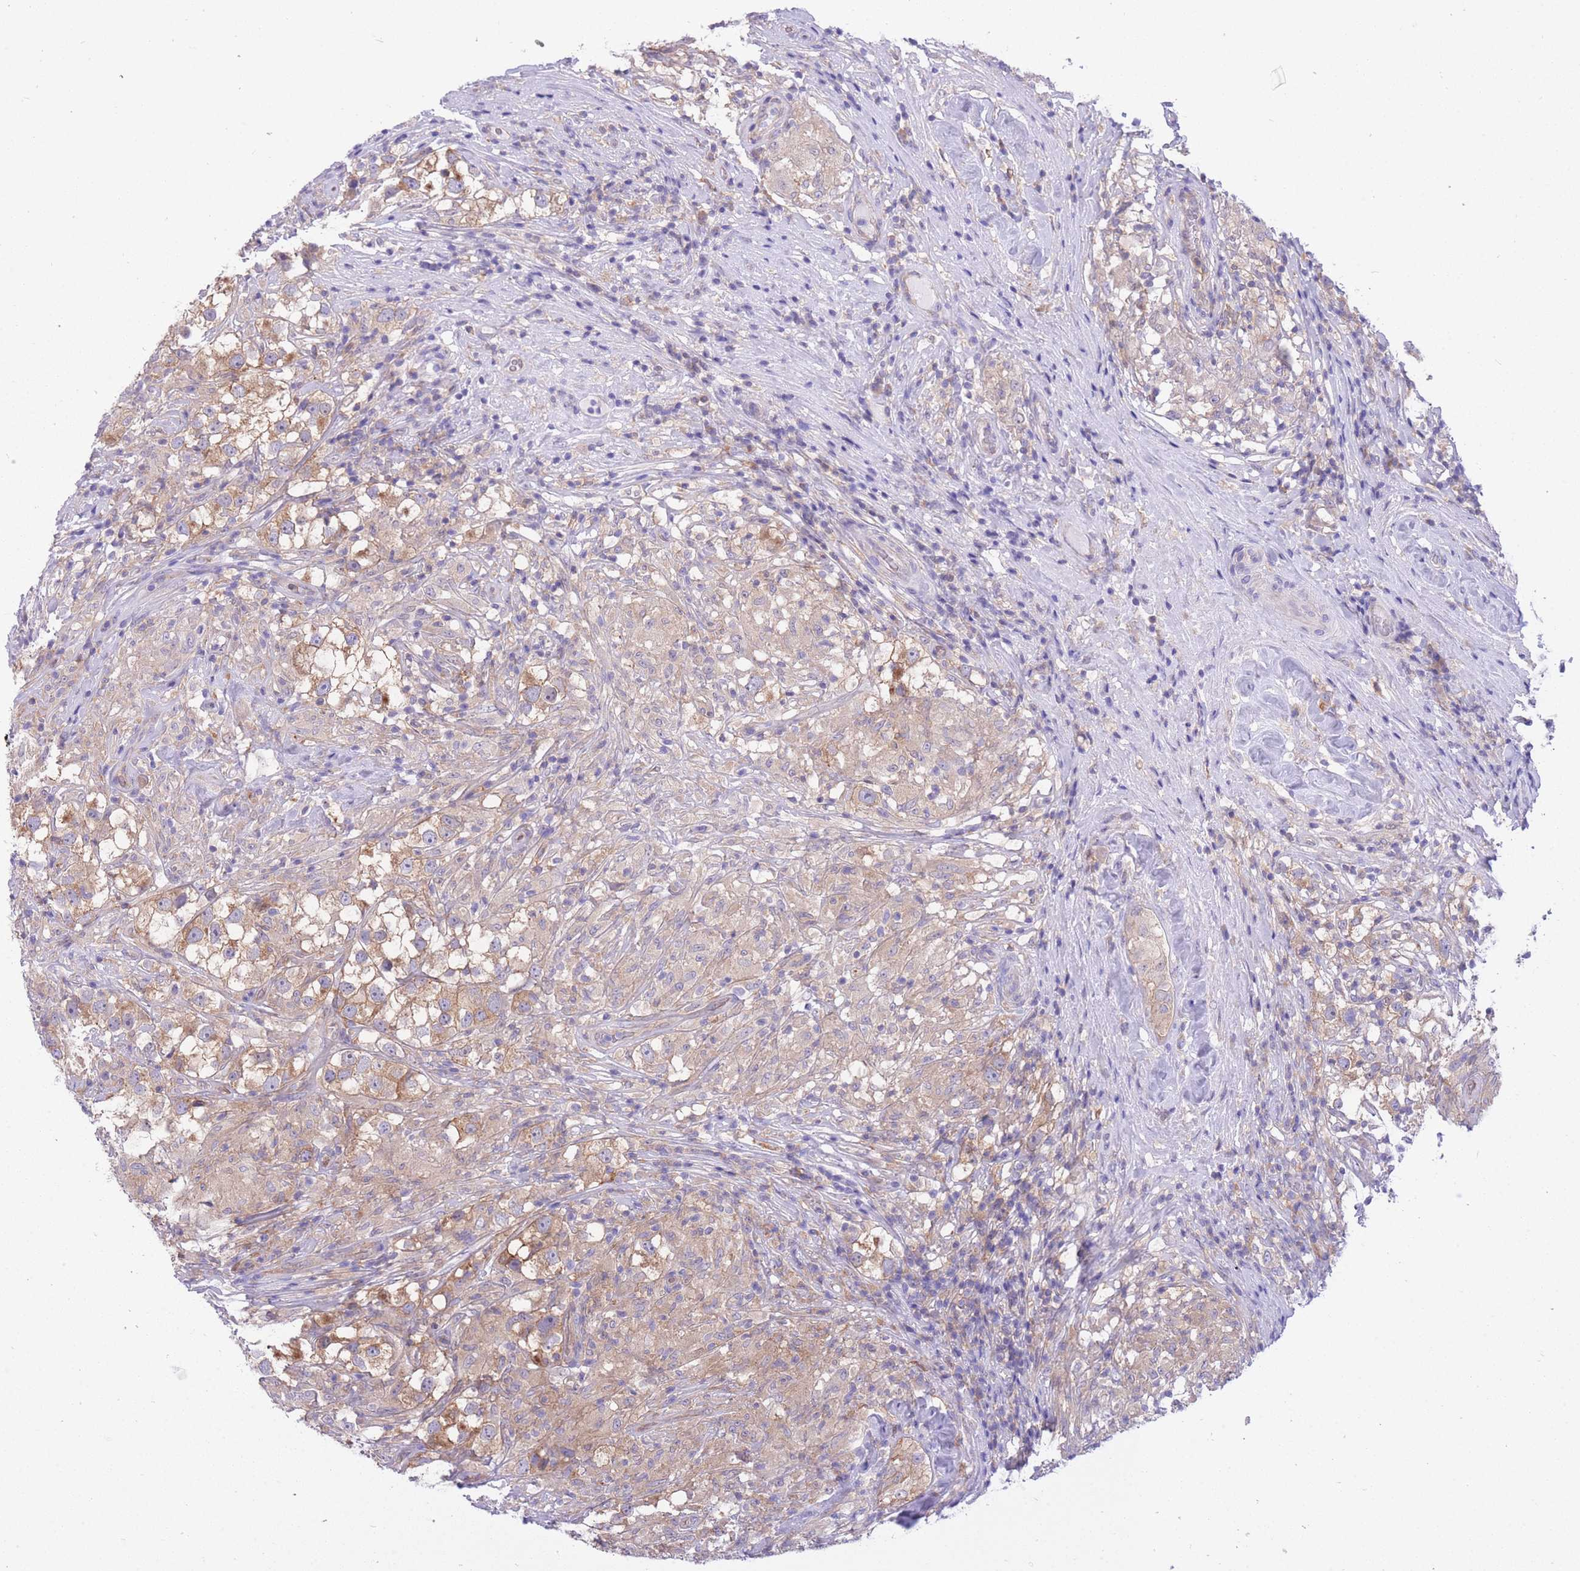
{"staining": {"intensity": "weak", "quantity": ">75%", "location": "cytoplasmic/membranous"}, "tissue": "testis cancer", "cell_type": "Tumor cells", "image_type": "cancer", "snomed": [{"axis": "morphology", "description": "Seminoma, NOS"}, {"axis": "topography", "description": "Testis"}], "caption": "The immunohistochemical stain labels weak cytoplasmic/membranous positivity in tumor cells of seminoma (testis) tissue. Nuclei are stained in blue.", "gene": "NAMPT", "patient": {"sex": "male", "age": 46}}